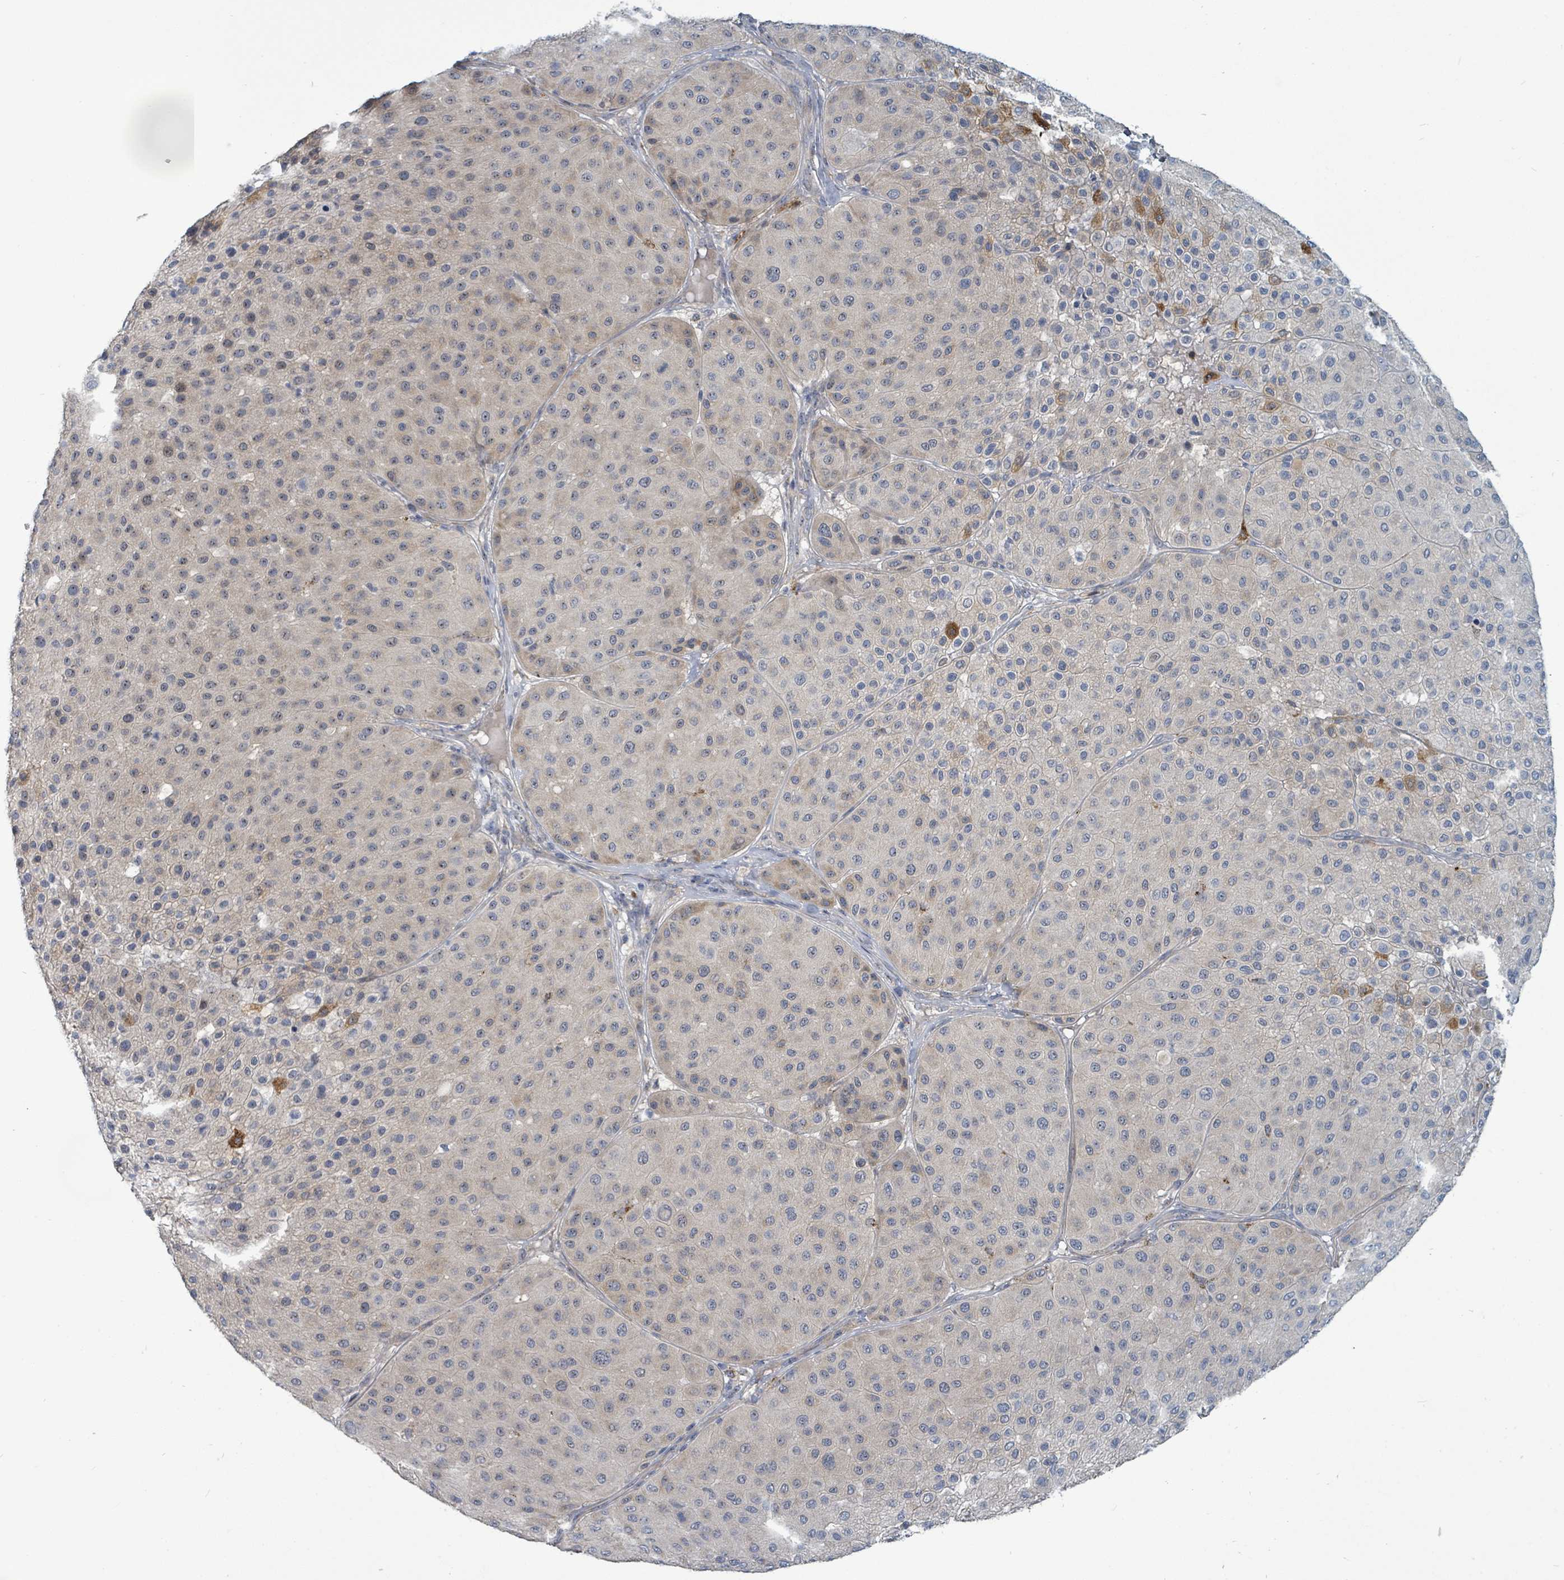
{"staining": {"intensity": "moderate", "quantity": "<25%", "location": "nuclear"}, "tissue": "melanoma", "cell_type": "Tumor cells", "image_type": "cancer", "snomed": [{"axis": "morphology", "description": "Malignant melanoma, Metastatic site"}, {"axis": "topography", "description": "Smooth muscle"}], "caption": "Melanoma stained for a protein (brown) exhibits moderate nuclear positive staining in about <25% of tumor cells.", "gene": "TRDMT1", "patient": {"sex": "male", "age": 41}}